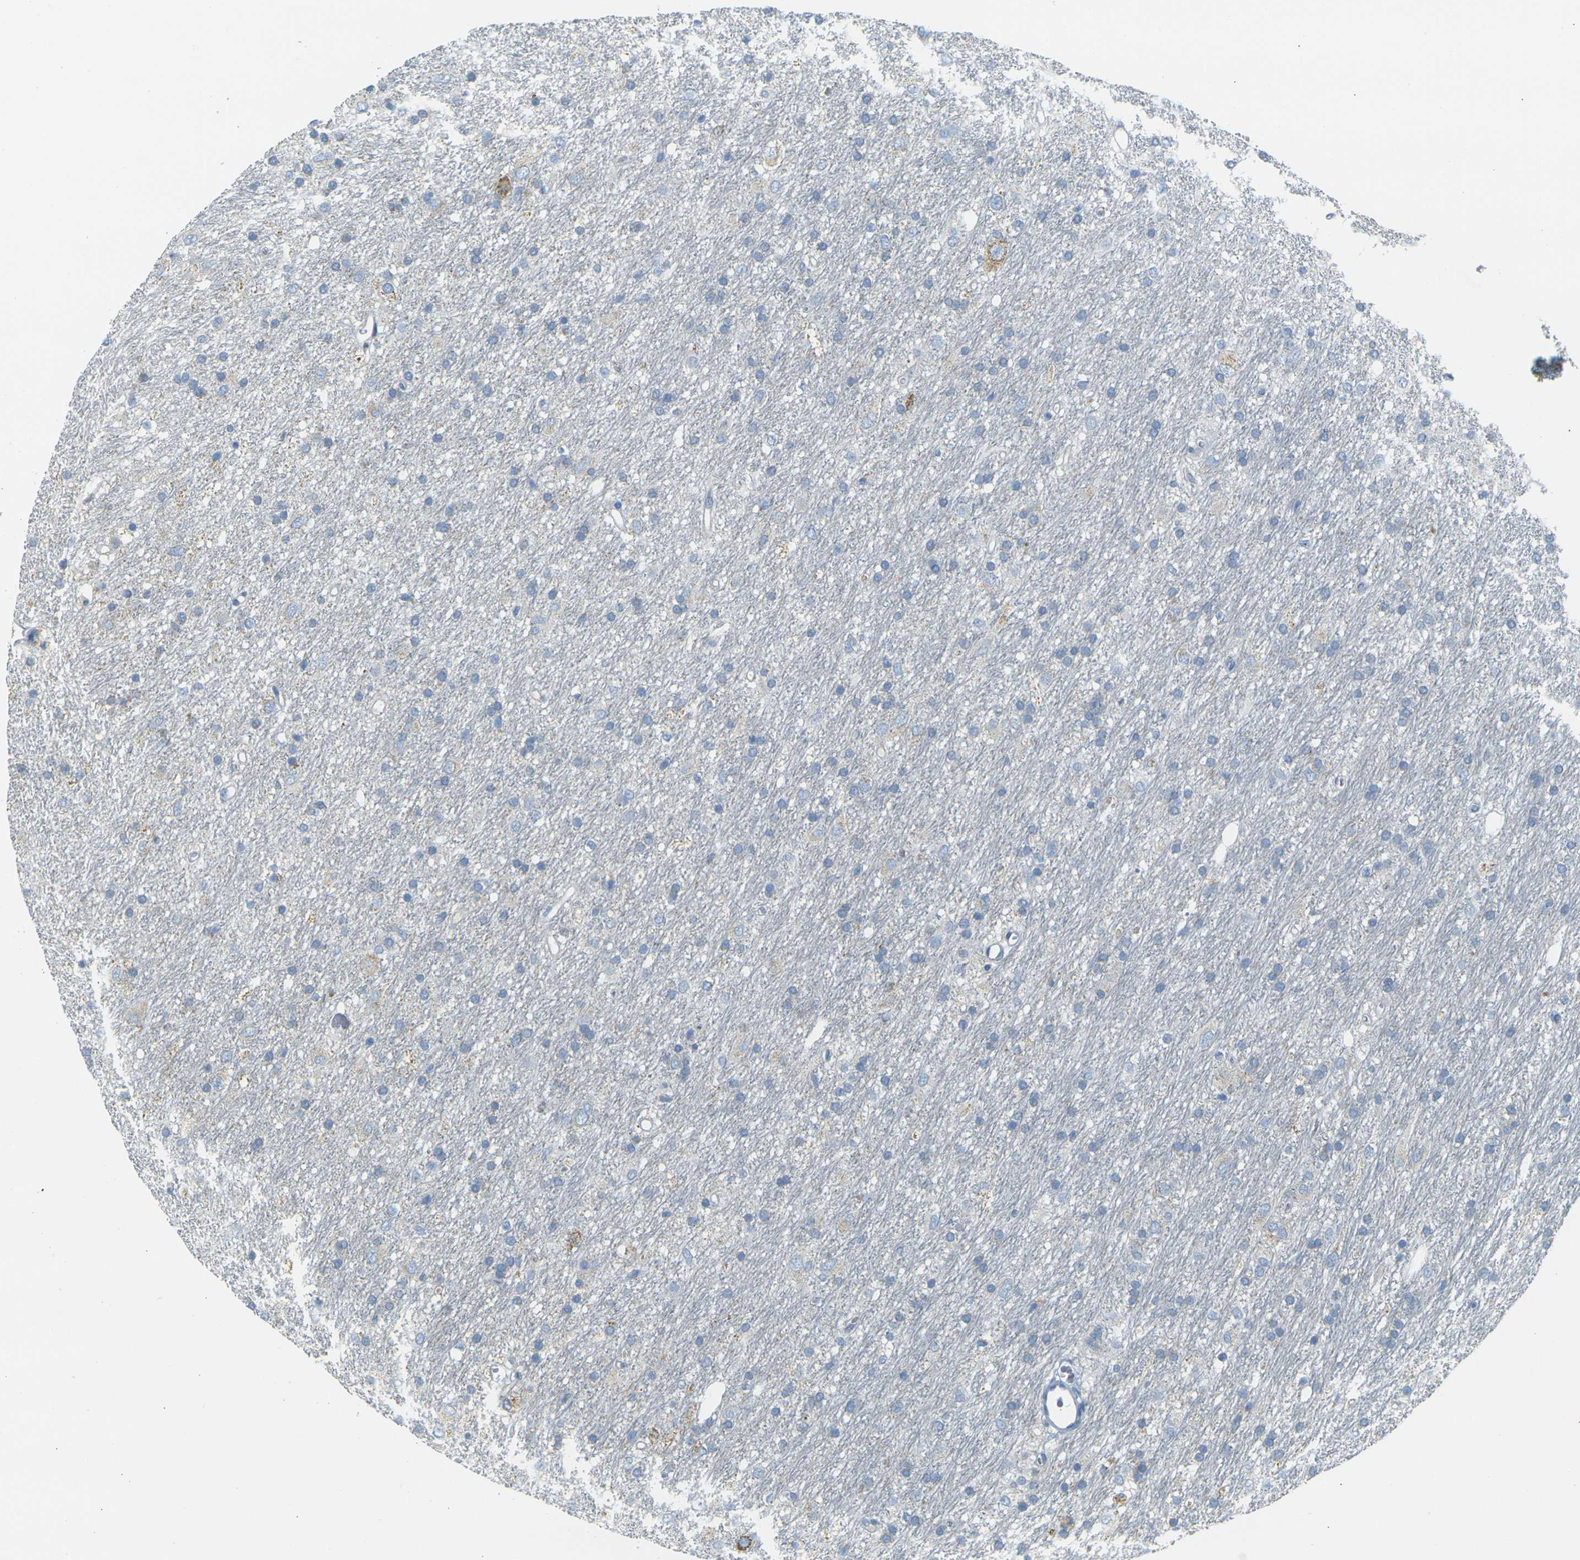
{"staining": {"intensity": "negative", "quantity": "none", "location": "none"}, "tissue": "glioma", "cell_type": "Tumor cells", "image_type": "cancer", "snomed": [{"axis": "morphology", "description": "Glioma, malignant, Low grade"}, {"axis": "topography", "description": "Brain"}], "caption": "Immunohistochemical staining of malignant glioma (low-grade) demonstrates no significant positivity in tumor cells.", "gene": "PARD6B", "patient": {"sex": "male", "age": 77}}